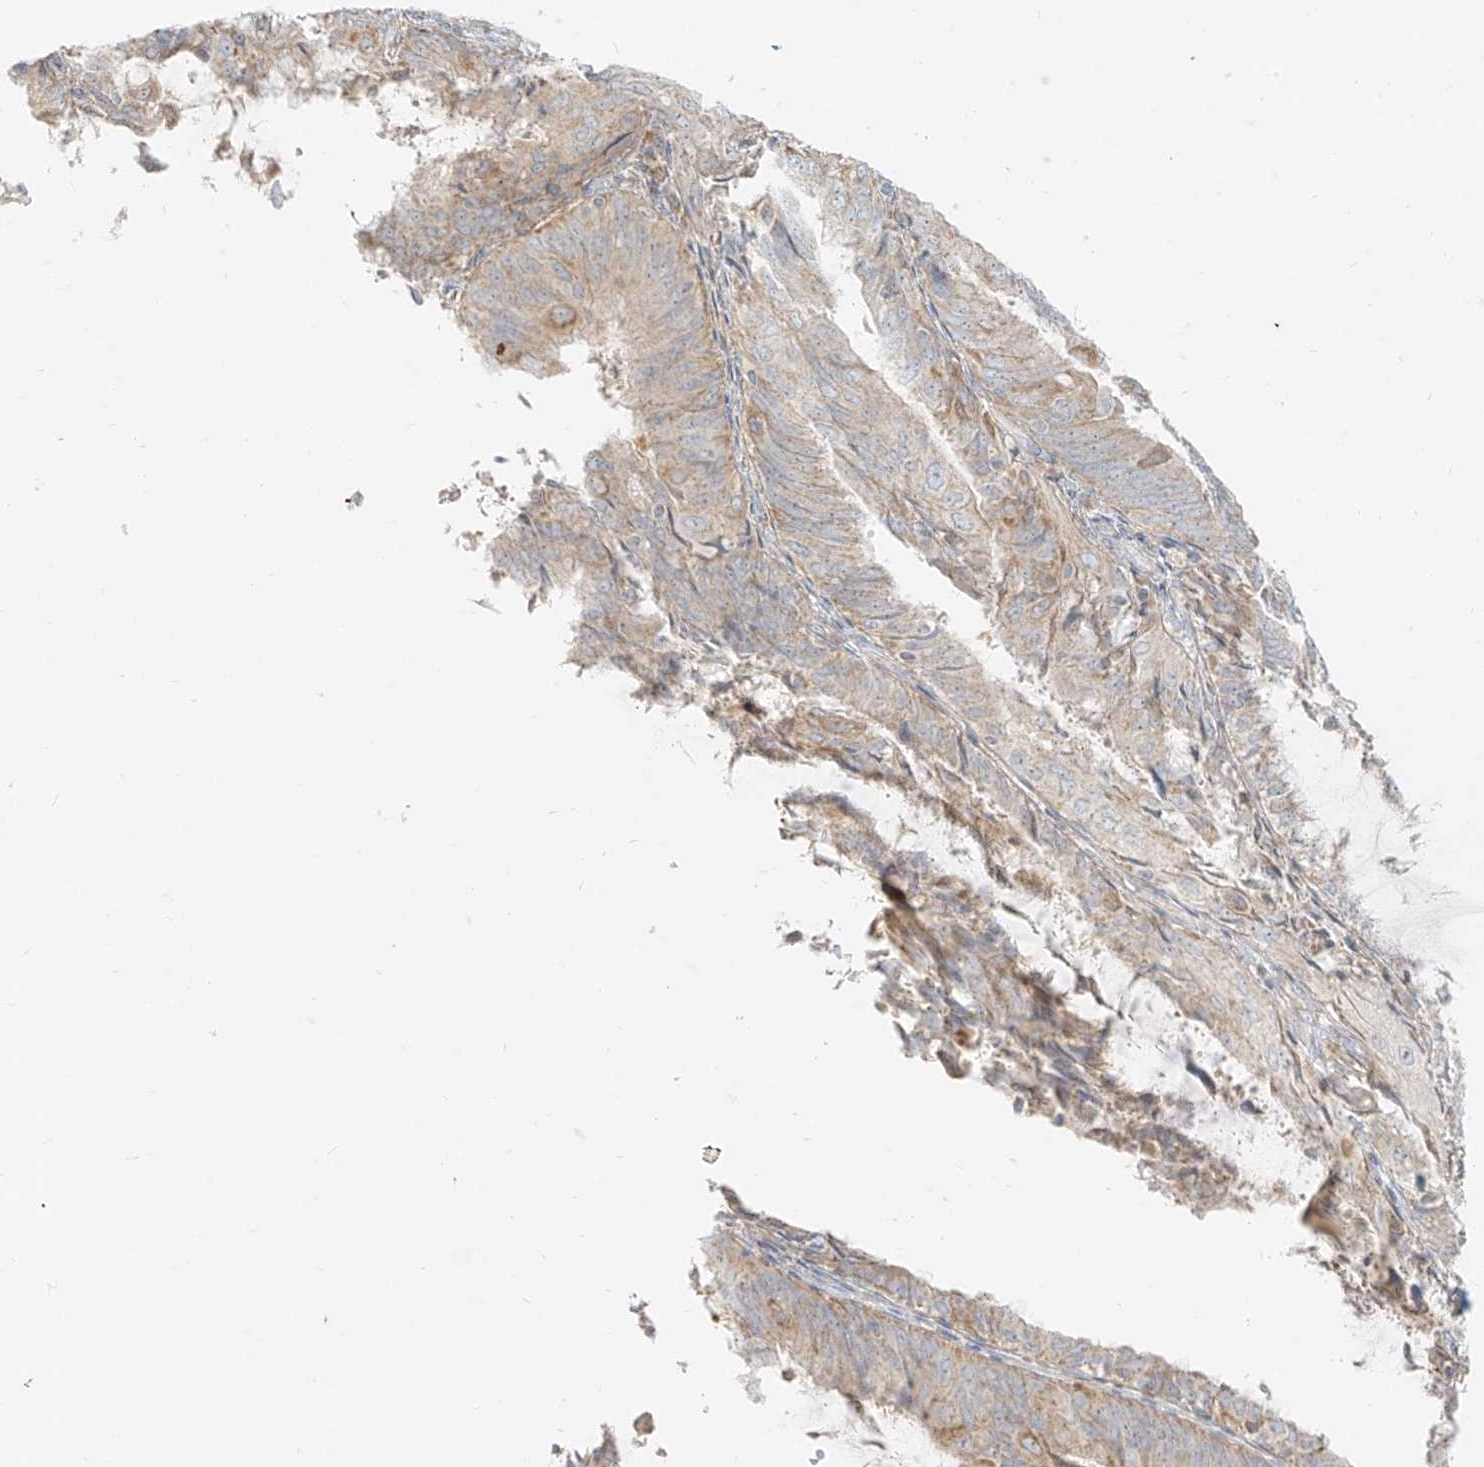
{"staining": {"intensity": "weak", "quantity": "<25%", "location": "cytoplasmic/membranous"}, "tissue": "endometrial cancer", "cell_type": "Tumor cells", "image_type": "cancer", "snomed": [{"axis": "morphology", "description": "Adenocarcinoma, NOS"}, {"axis": "topography", "description": "Endometrium"}], "caption": "IHC image of neoplastic tissue: endometrial cancer (adenocarcinoma) stained with DAB exhibits no significant protein expression in tumor cells.", "gene": "ZIM3", "patient": {"sex": "female", "age": 81}}